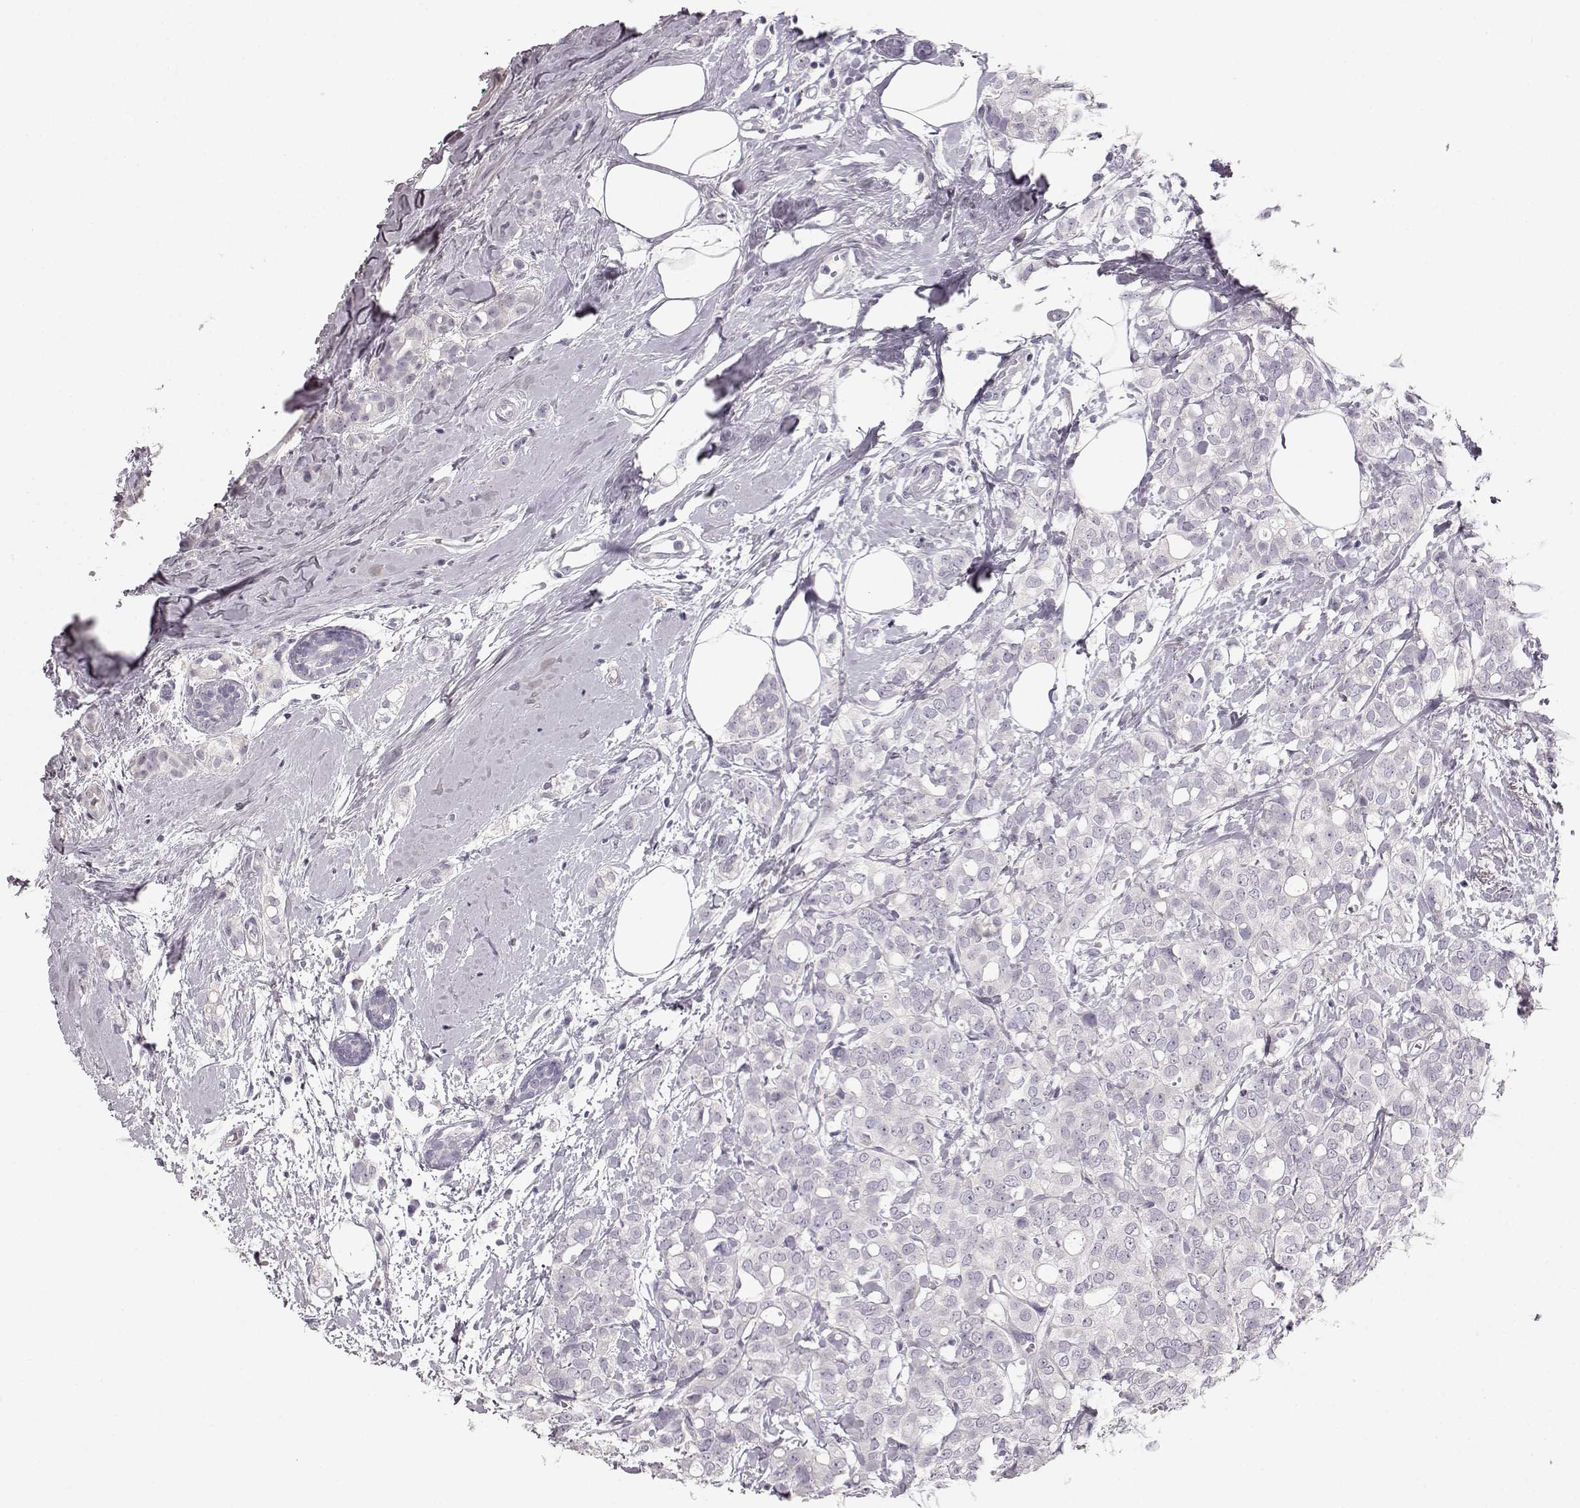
{"staining": {"intensity": "negative", "quantity": "none", "location": "none"}, "tissue": "breast cancer", "cell_type": "Tumor cells", "image_type": "cancer", "snomed": [{"axis": "morphology", "description": "Duct carcinoma"}, {"axis": "topography", "description": "Breast"}], "caption": "Breast infiltrating ductal carcinoma was stained to show a protein in brown. There is no significant expression in tumor cells.", "gene": "KIAA0319", "patient": {"sex": "female", "age": 40}}